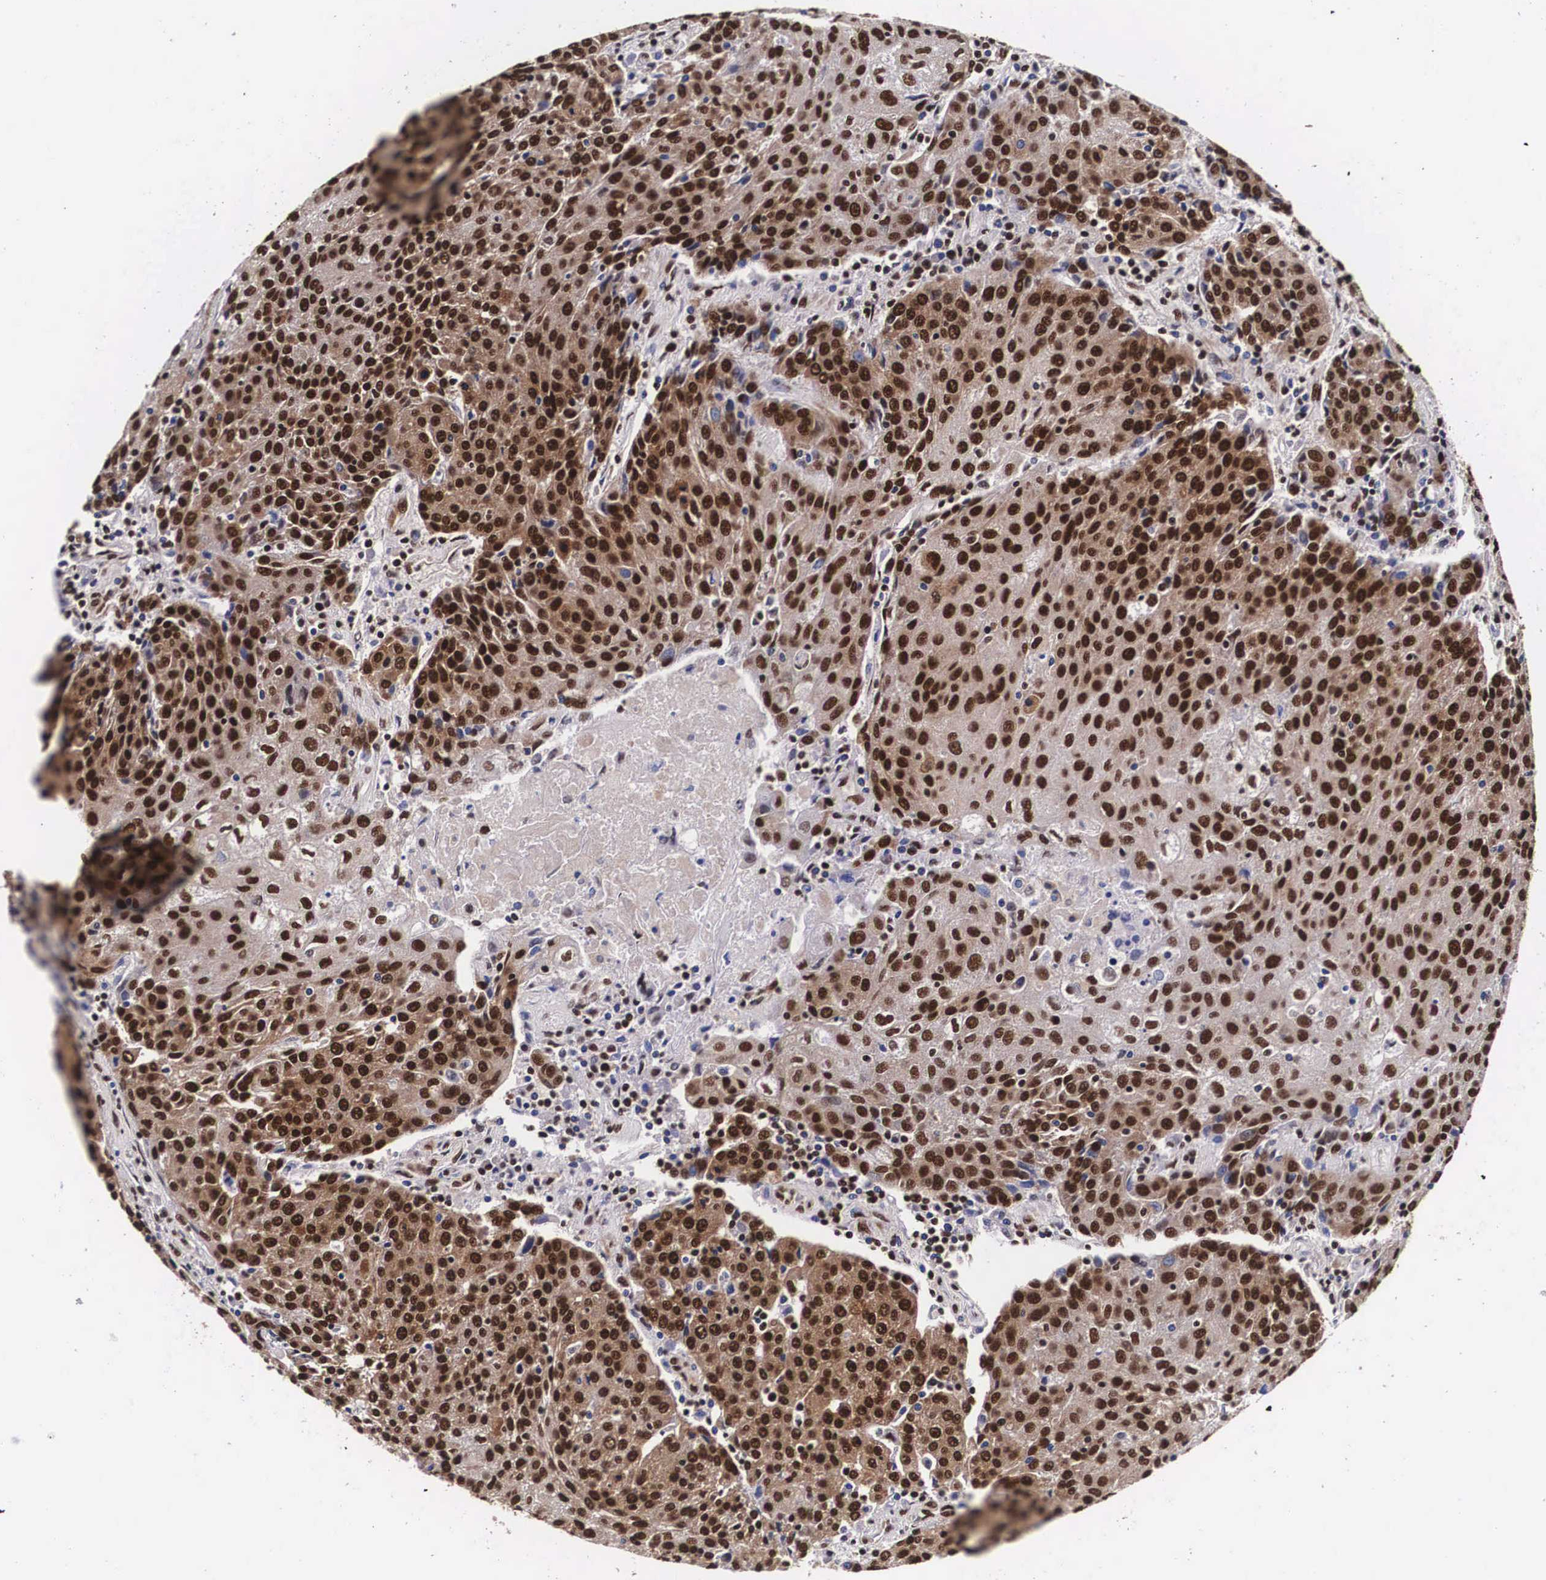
{"staining": {"intensity": "strong", "quantity": ">75%", "location": "nuclear"}, "tissue": "urothelial cancer", "cell_type": "Tumor cells", "image_type": "cancer", "snomed": [{"axis": "morphology", "description": "Urothelial carcinoma, High grade"}, {"axis": "topography", "description": "Urinary bladder"}], "caption": "This is a histology image of immunohistochemistry staining of urothelial carcinoma (high-grade), which shows strong staining in the nuclear of tumor cells.", "gene": "PABPN1", "patient": {"sex": "female", "age": 85}}